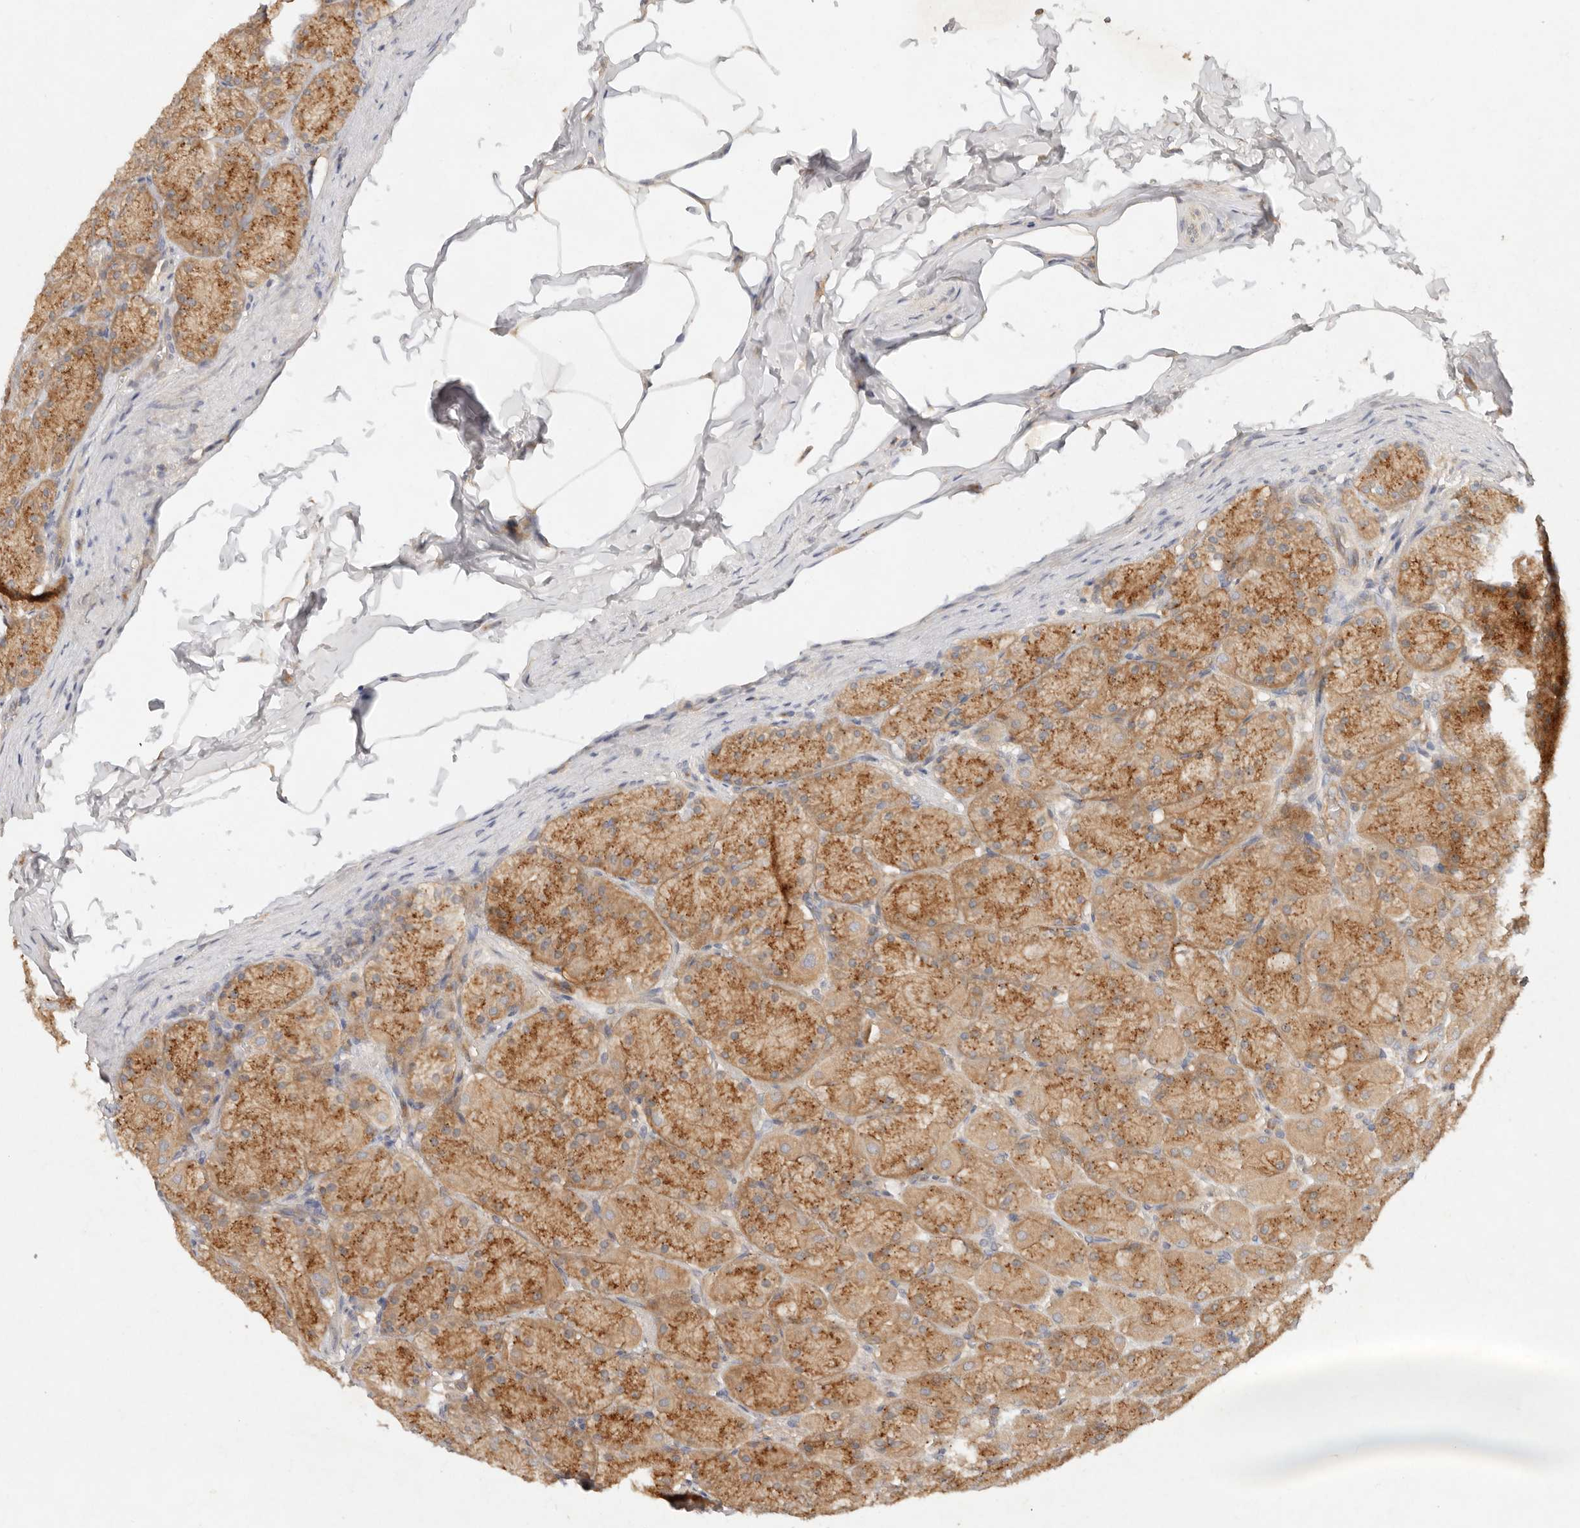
{"staining": {"intensity": "moderate", "quantity": ">75%", "location": "cytoplasmic/membranous"}, "tissue": "stomach", "cell_type": "Glandular cells", "image_type": "normal", "snomed": [{"axis": "morphology", "description": "Normal tissue, NOS"}, {"axis": "topography", "description": "Stomach, upper"}], "caption": "The histopathology image reveals a brown stain indicating the presence of a protein in the cytoplasmic/membranous of glandular cells in stomach. (DAB (3,3'-diaminobenzidine) IHC with brightfield microscopy, high magnification).", "gene": "HECTD3", "patient": {"sex": "female", "age": 56}}